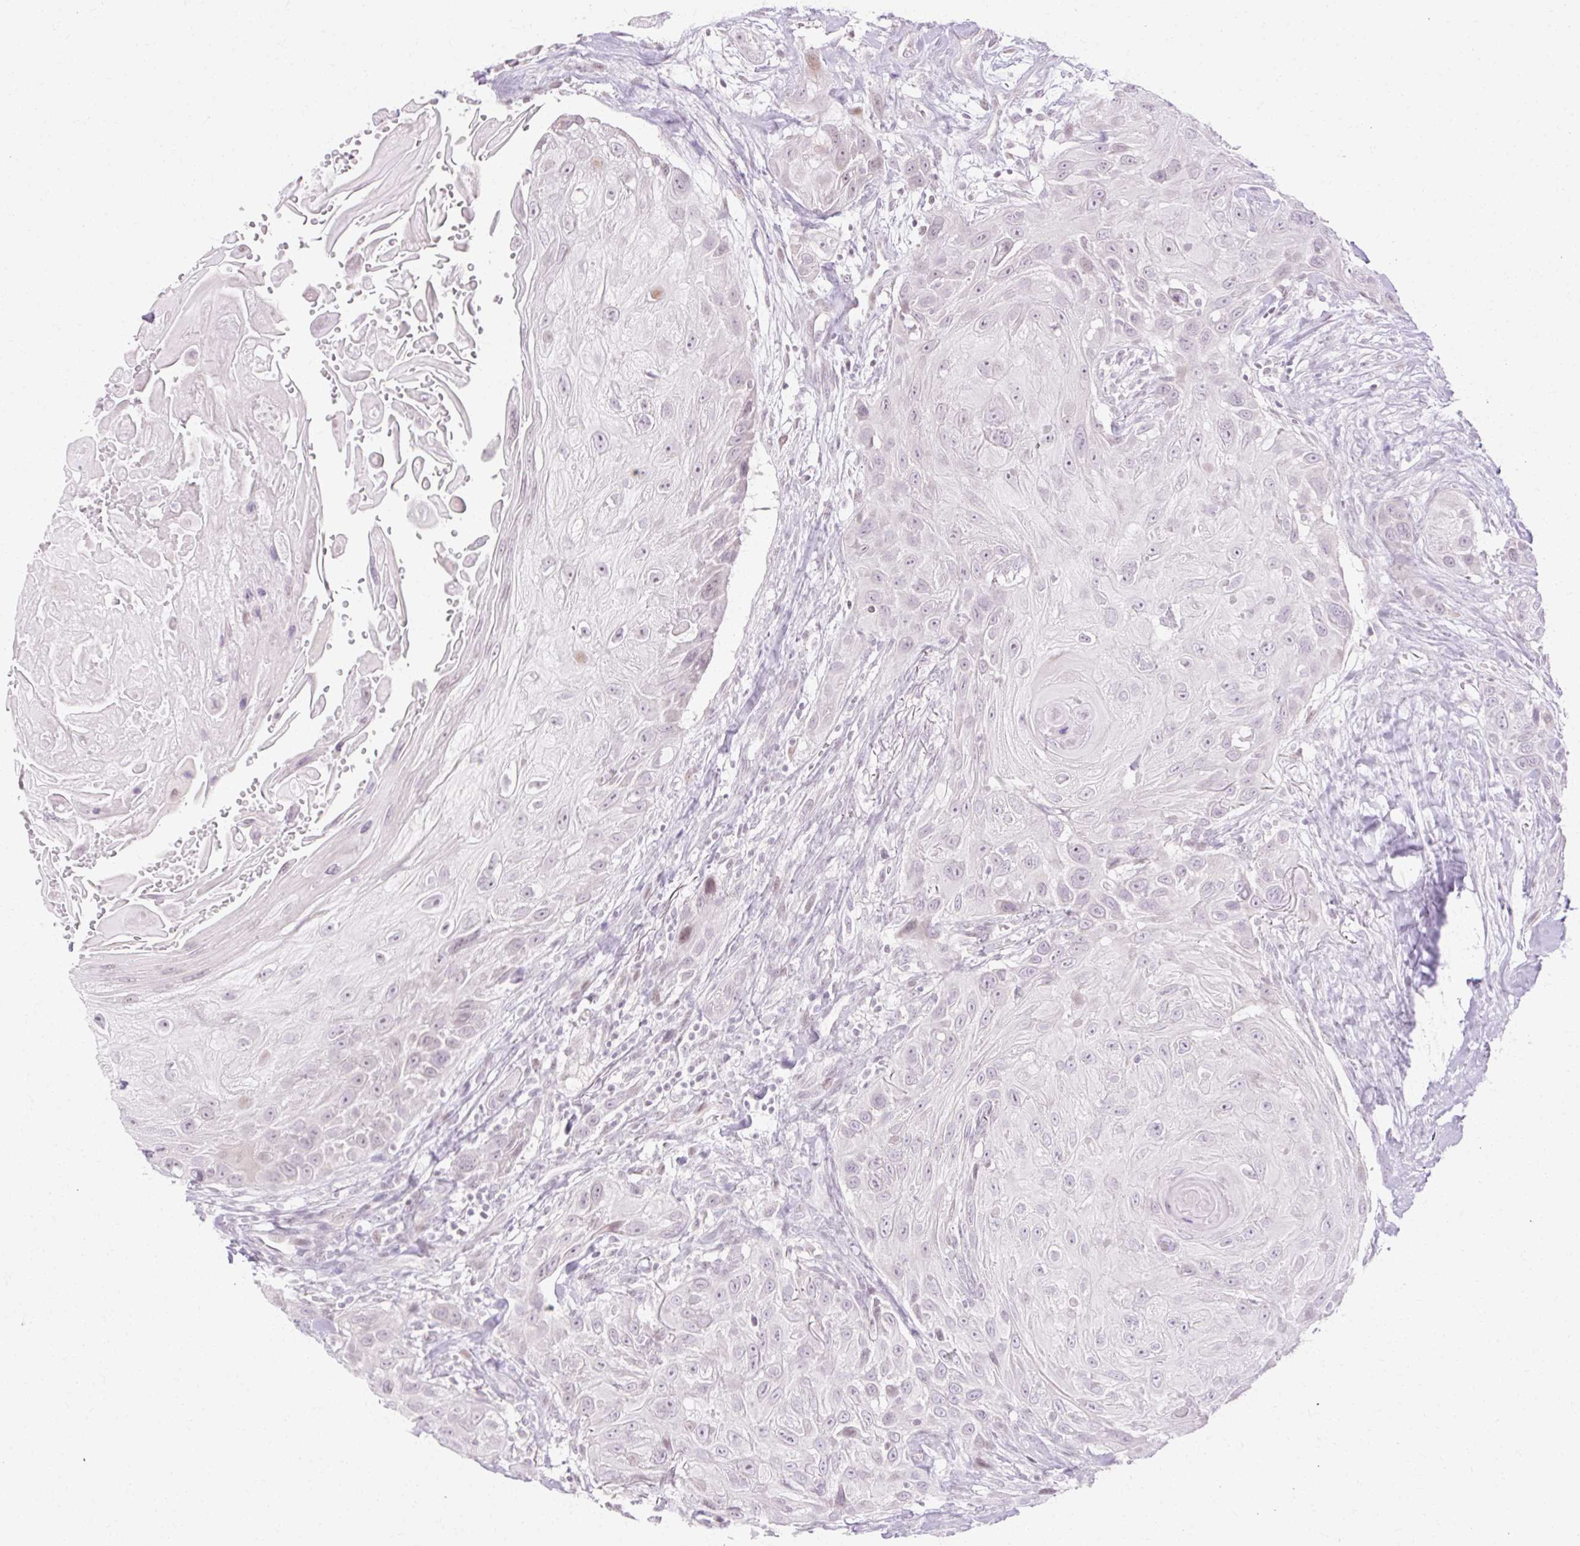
{"staining": {"intensity": "negative", "quantity": "none", "location": "none"}, "tissue": "head and neck cancer", "cell_type": "Tumor cells", "image_type": "cancer", "snomed": [{"axis": "morphology", "description": "Squamous cell carcinoma, NOS"}, {"axis": "topography", "description": "Head-Neck"}], "caption": "Immunohistochemistry (IHC) of head and neck squamous cell carcinoma shows no expression in tumor cells.", "gene": "C3orf49", "patient": {"sex": "male", "age": 81}}